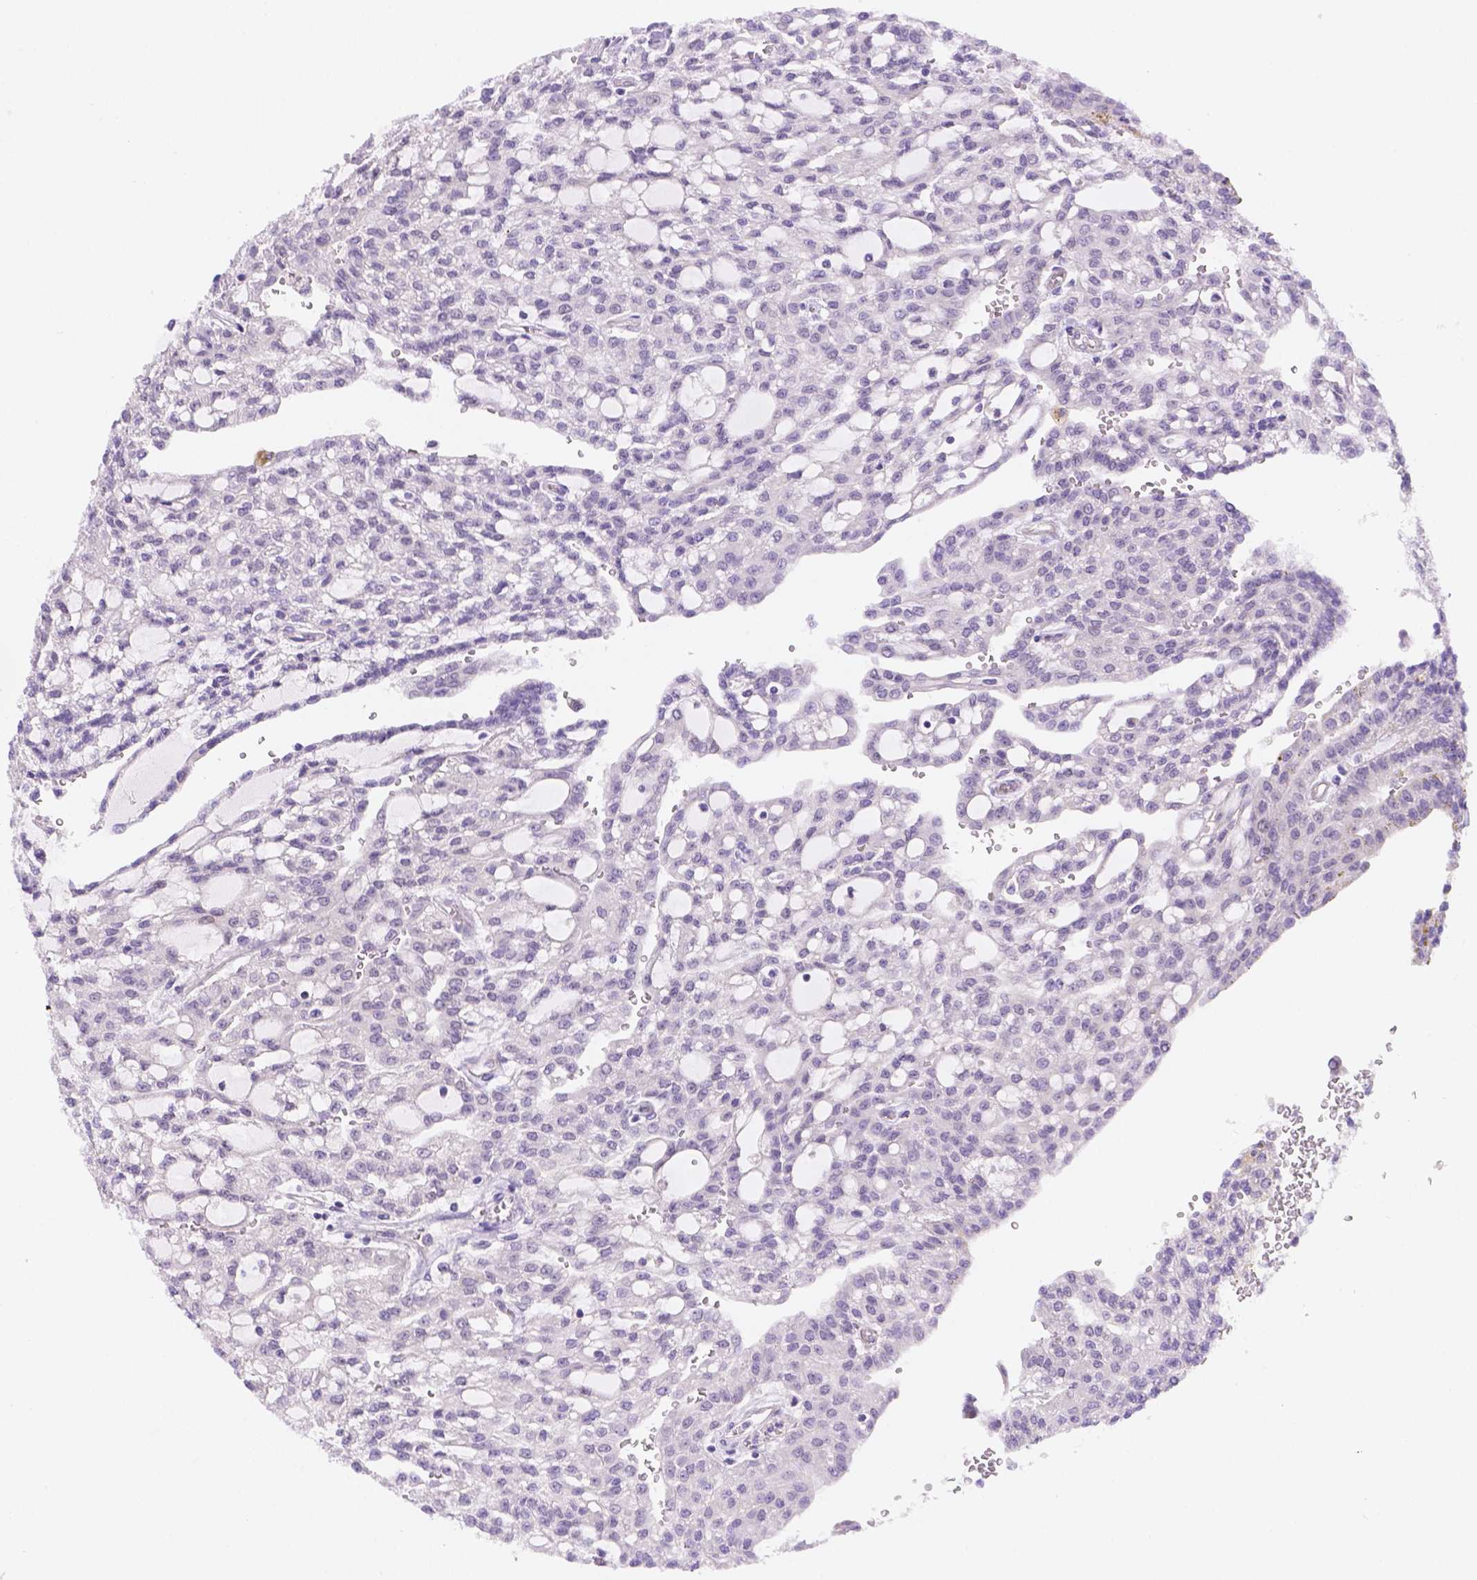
{"staining": {"intensity": "negative", "quantity": "none", "location": "none"}, "tissue": "renal cancer", "cell_type": "Tumor cells", "image_type": "cancer", "snomed": [{"axis": "morphology", "description": "Adenocarcinoma, NOS"}, {"axis": "topography", "description": "Kidney"}], "caption": "This micrograph is of renal cancer stained with immunohistochemistry to label a protein in brown with the nuclei are counter-stained blue. There is no staining in tumor cells.", "gene": "NXPE2", "patient": {"sex": "male", "age": 63}}